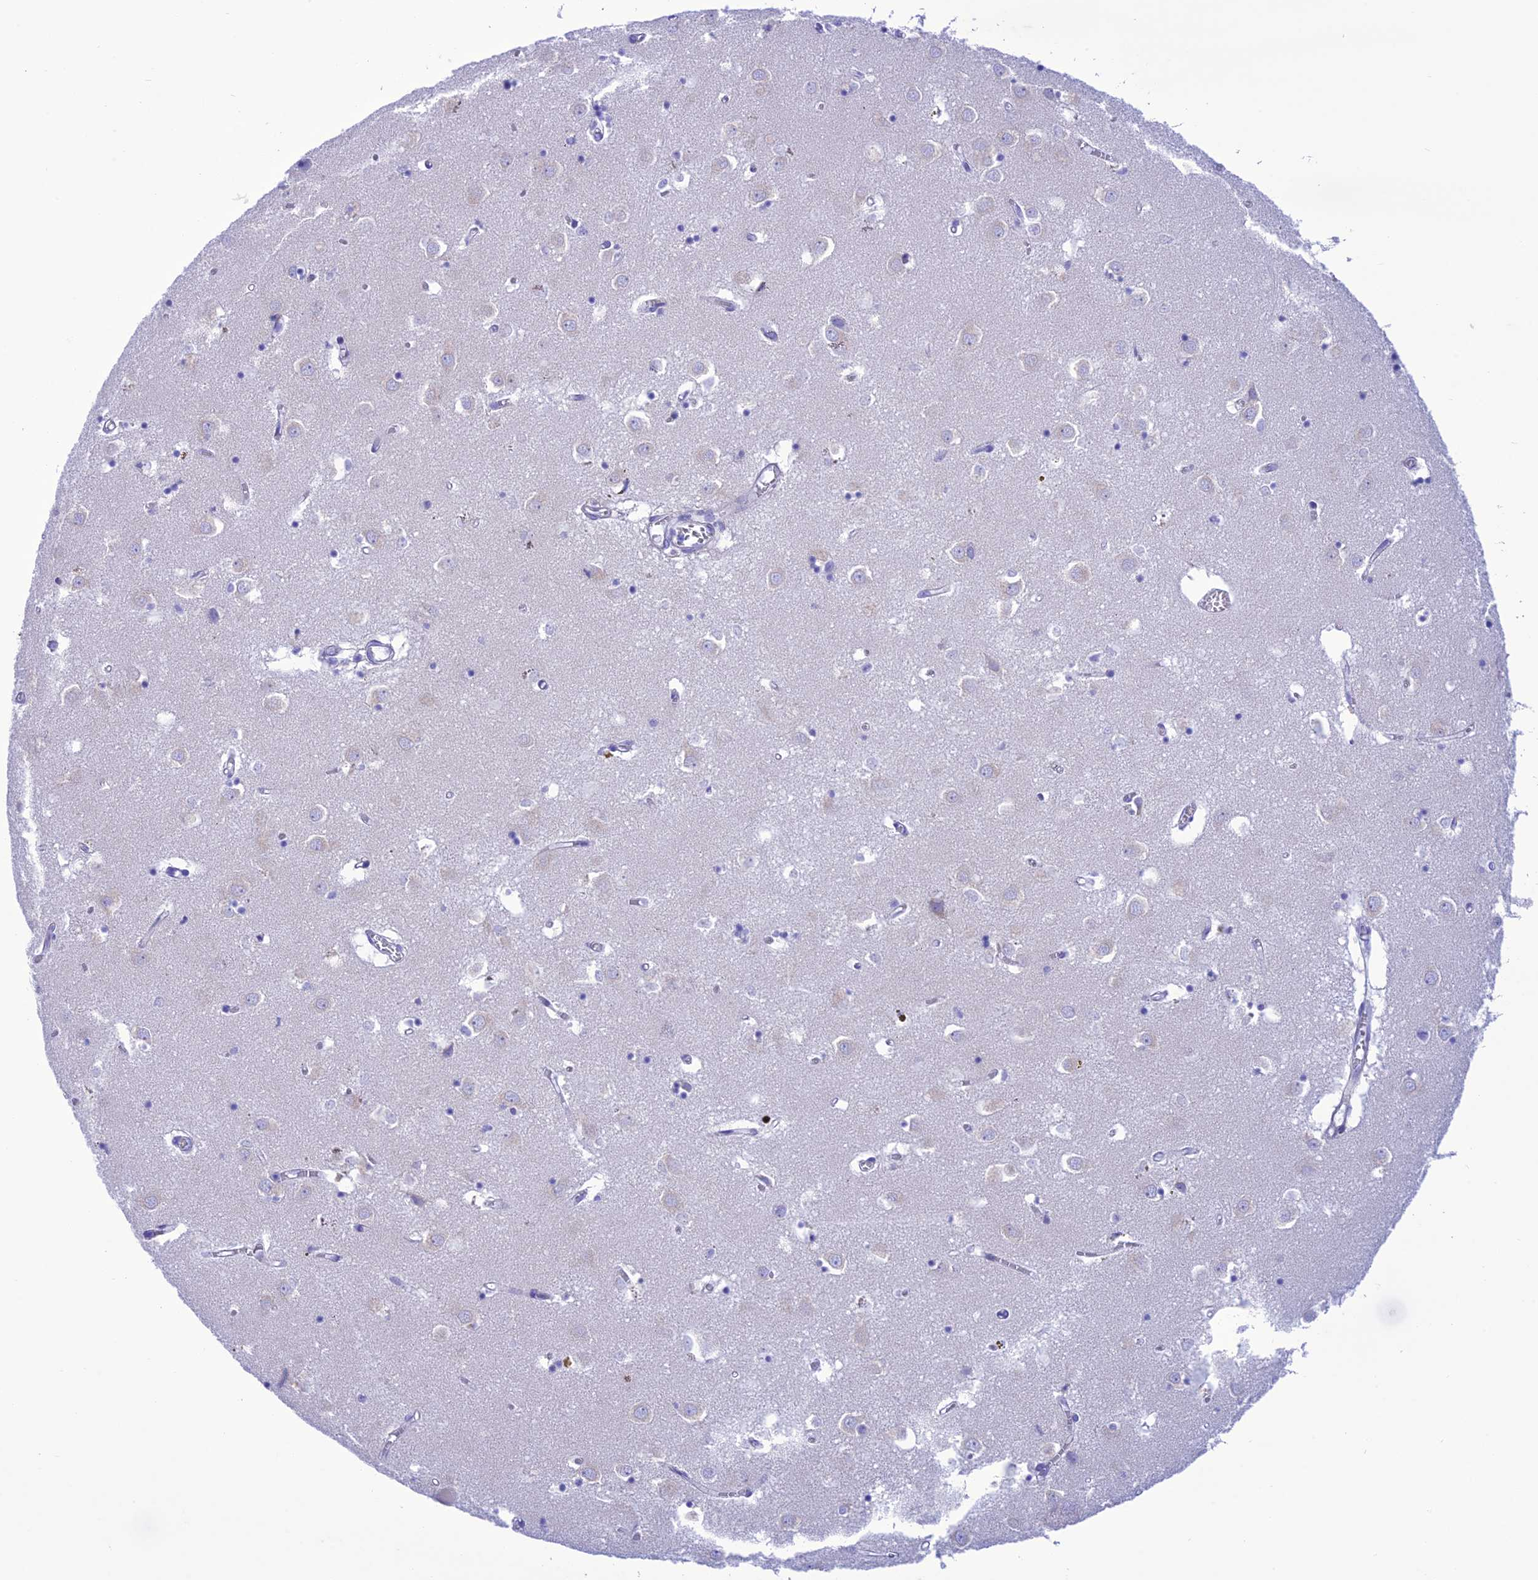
{"staining": {"intensity": "negative", "quantity": "none", "location": "none"}, "tissue": "caudate", "cell_type": "Glial cells", "image_type": "normal", "snomed": [{"axis": "morphology", "description": "Normal tissue, NOS"}, {"axis": "topography", "description": "Lateral ventricle wall"}], "caption": "Human caudate stained for a protein using IHC displays no expression in glial cells.", "gene": "VPS52", "patient": {"sex": "male", "age": 70}}